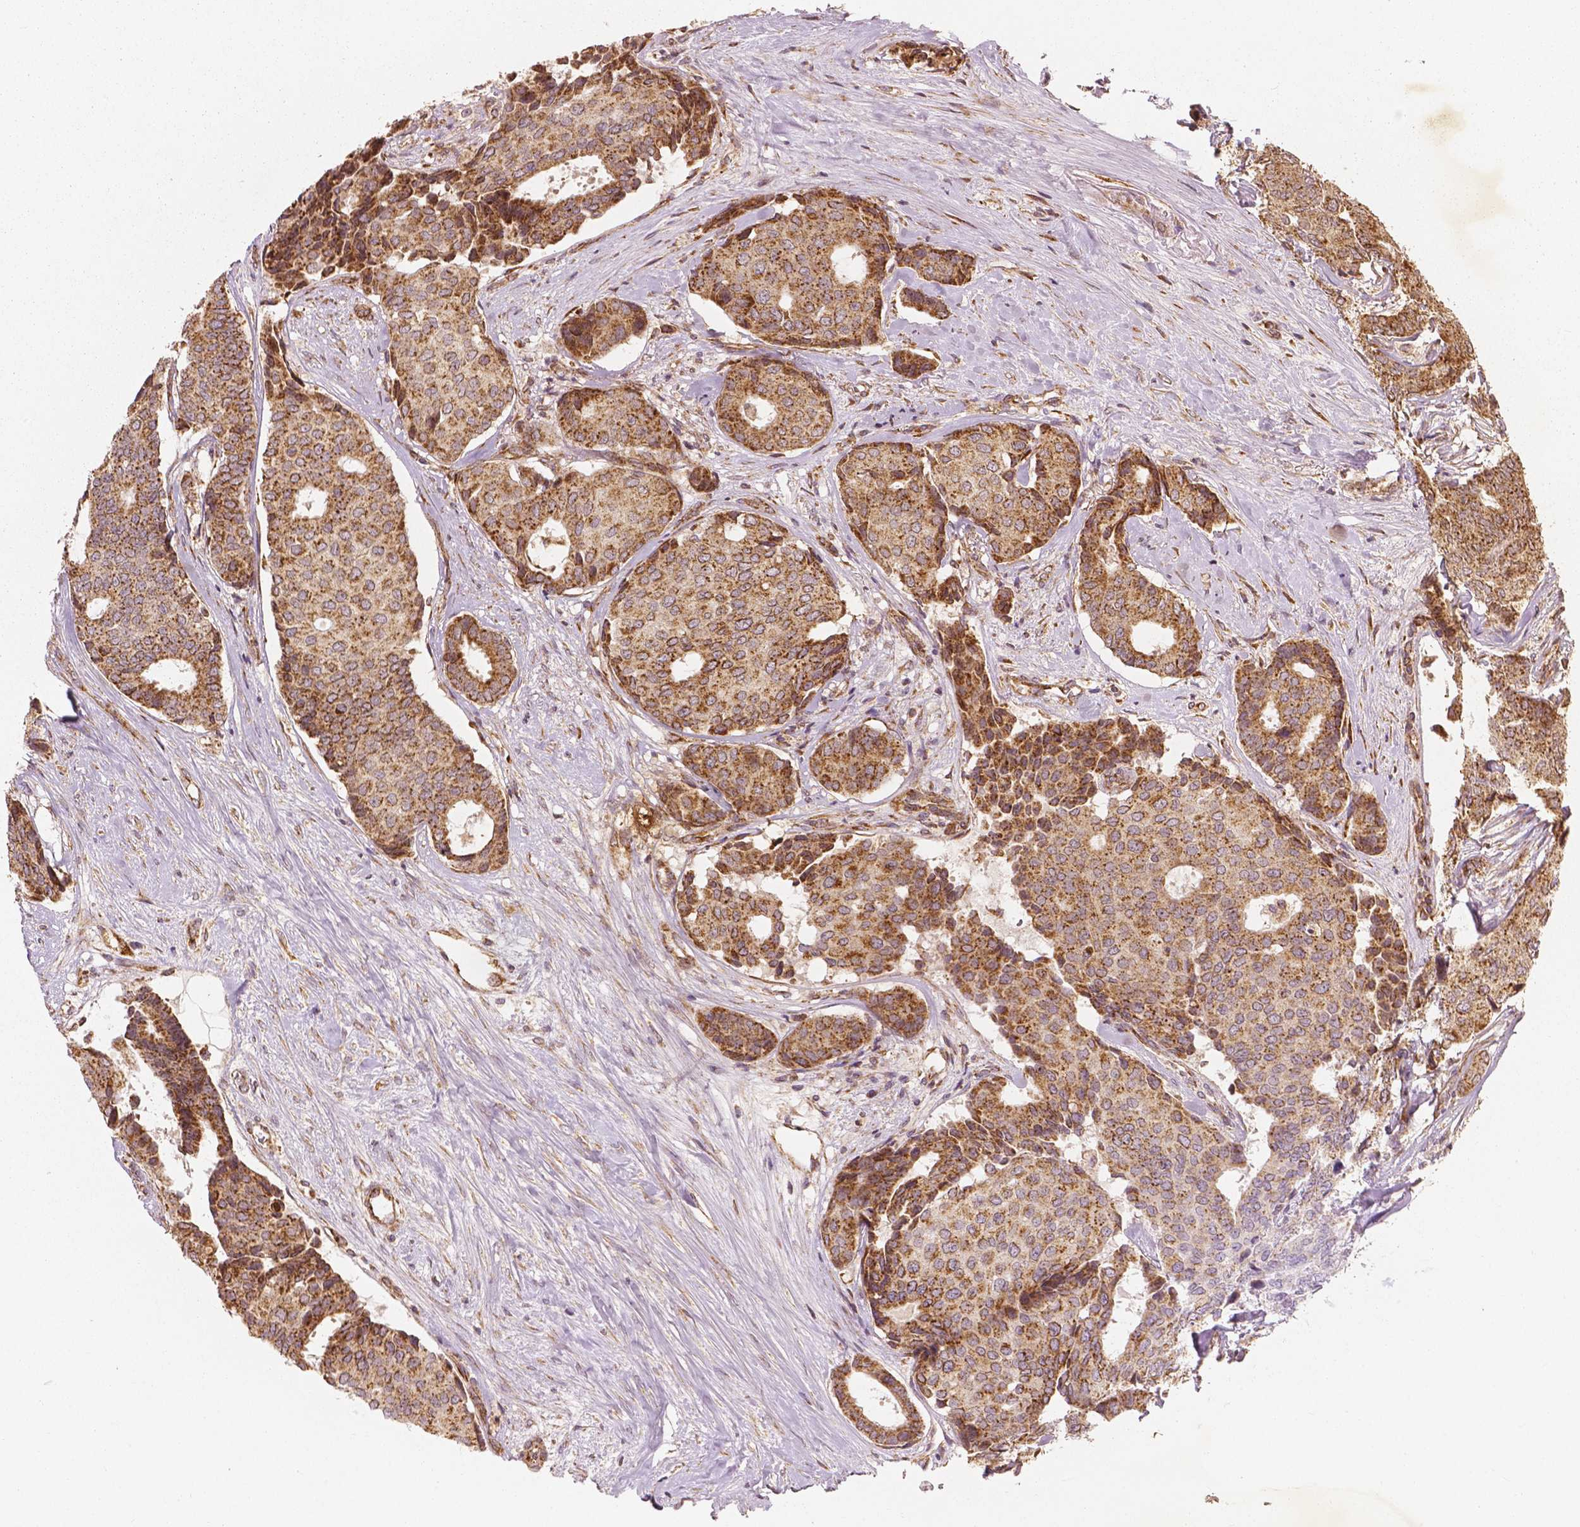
{"staining": {"intensity": "moderate", "quantity": ">75%", "location": "cytoplasmic/membranous"}, "tissue": "breast cancer", "cell_type": "Tumor cells", "image_type": "cancer", "snomed": [{"axis": "morphology", "description": "Duct carcinoma"}, {"axis": "topography", "description": "Breast"}], "caption": "Human breast cancer stained for a protein (brown) shows moderate cytoplasmic/membranous positive positivity in approximately >75% of tumor cells.", "gene": "PGAM5", "patient": {"sex": "female", "age": 75}}